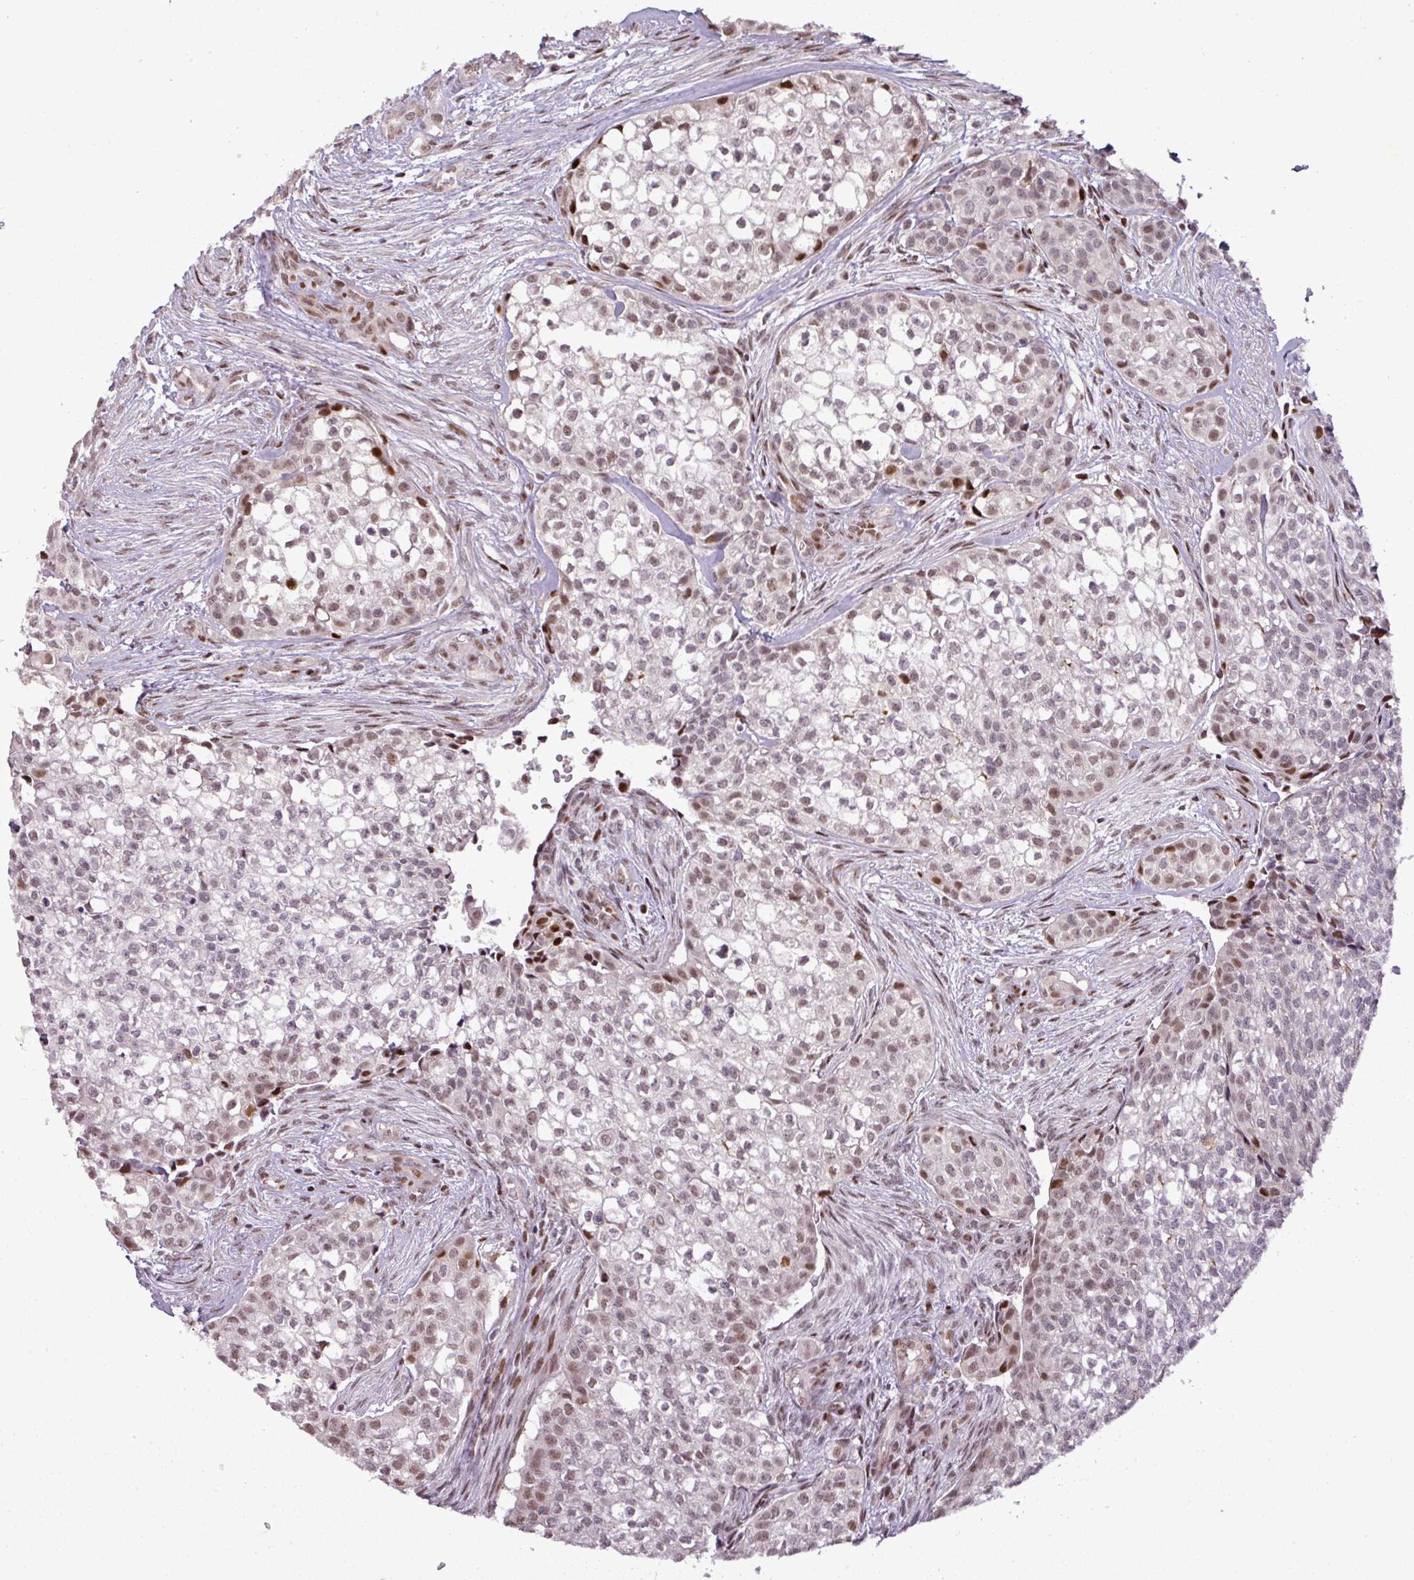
{"staining": {"intensity": "moderate", "quantity": "25%-75%", "location": "nuclear"}, "tissue": "head and neck cancer", "cell_type": "Tumor cells", "image_type": "cancer", "snomed": [{"axis": "morphology", "description": "Adenocarcinoma, NOS"}, {"axis": "topography", "description": "Head-Neck"}], "caption": "DAB immunohistochemical staining of human head and neck adenocarcinoma exhibits moderate nuclear protein staining in about 25%-75% of tumor cells.", "gene": "MYSM1", "patient": {"sex": "male", "age": 81}}